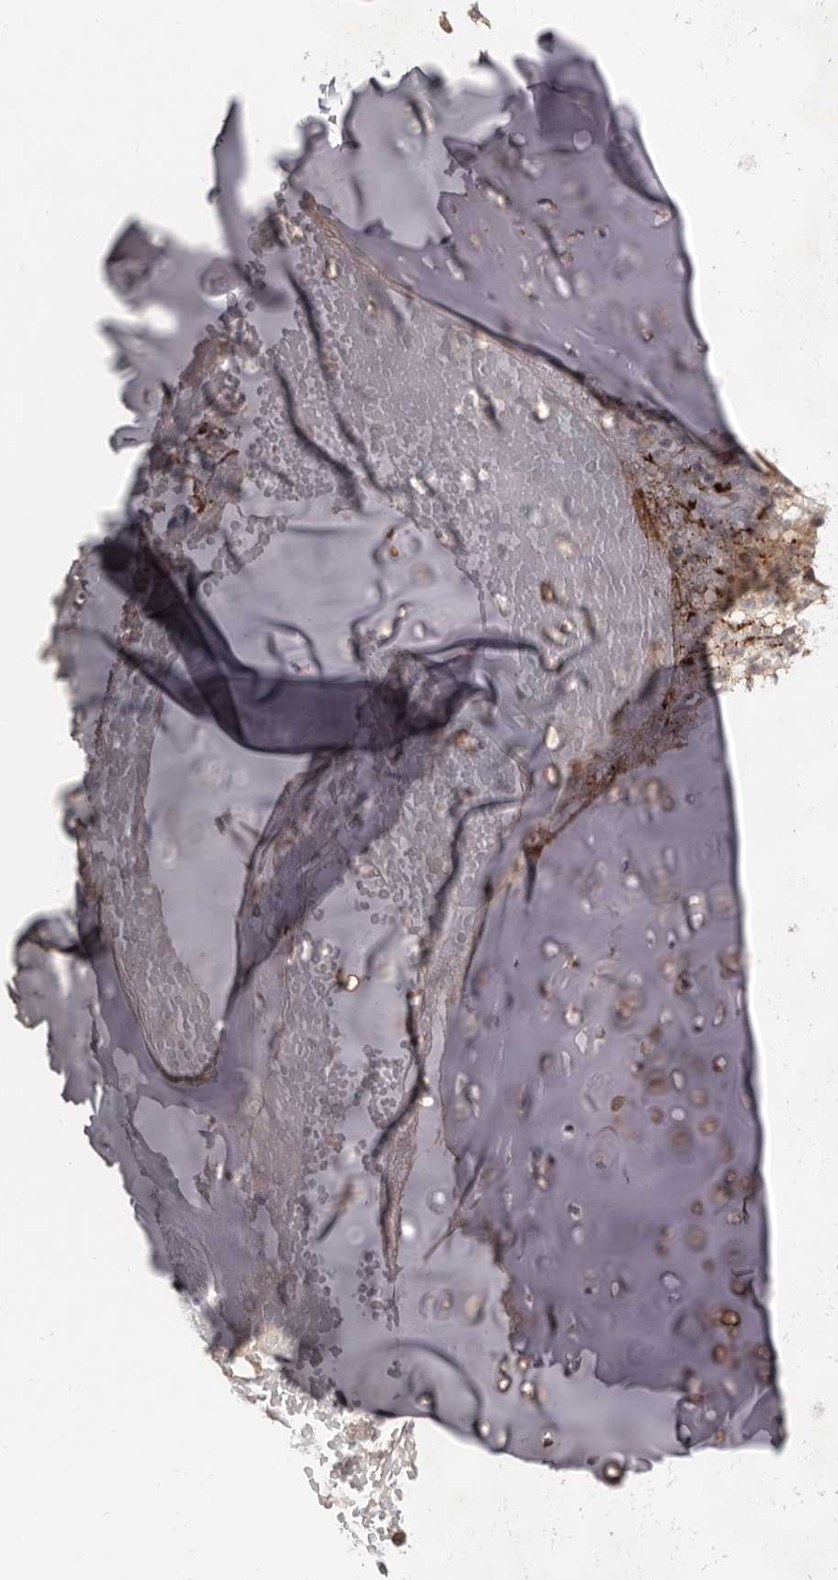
{"staining": {"intensity": "weak", "quantity": "25%-75%", "location": "cytoplasmic/membranous"}, "tissue": "soft tissue", "cell_type": "Chondrocytes", "image_type": "normal", "snomed": [{"axis": "morphology", "description": "Normal tissue, NOS"}, {"axis": "morphology", "description": "Basal cell carcinoma"}, {"axis": "topography", "description": "Cartilage tissue"}, {"axis": "topography", "description": "Nasopharynx"}, {"axis": "topography", "description": "Oral tissue"}], "caption": "An IHC photomicrograph of benign tissue is shown. Protein staining in brown highlights weak cytoplasmic/membranous positivity in soft tissue within chondrocytes.", "gene": "DACT2", "patient": {"sex": "female", "age": 77}}